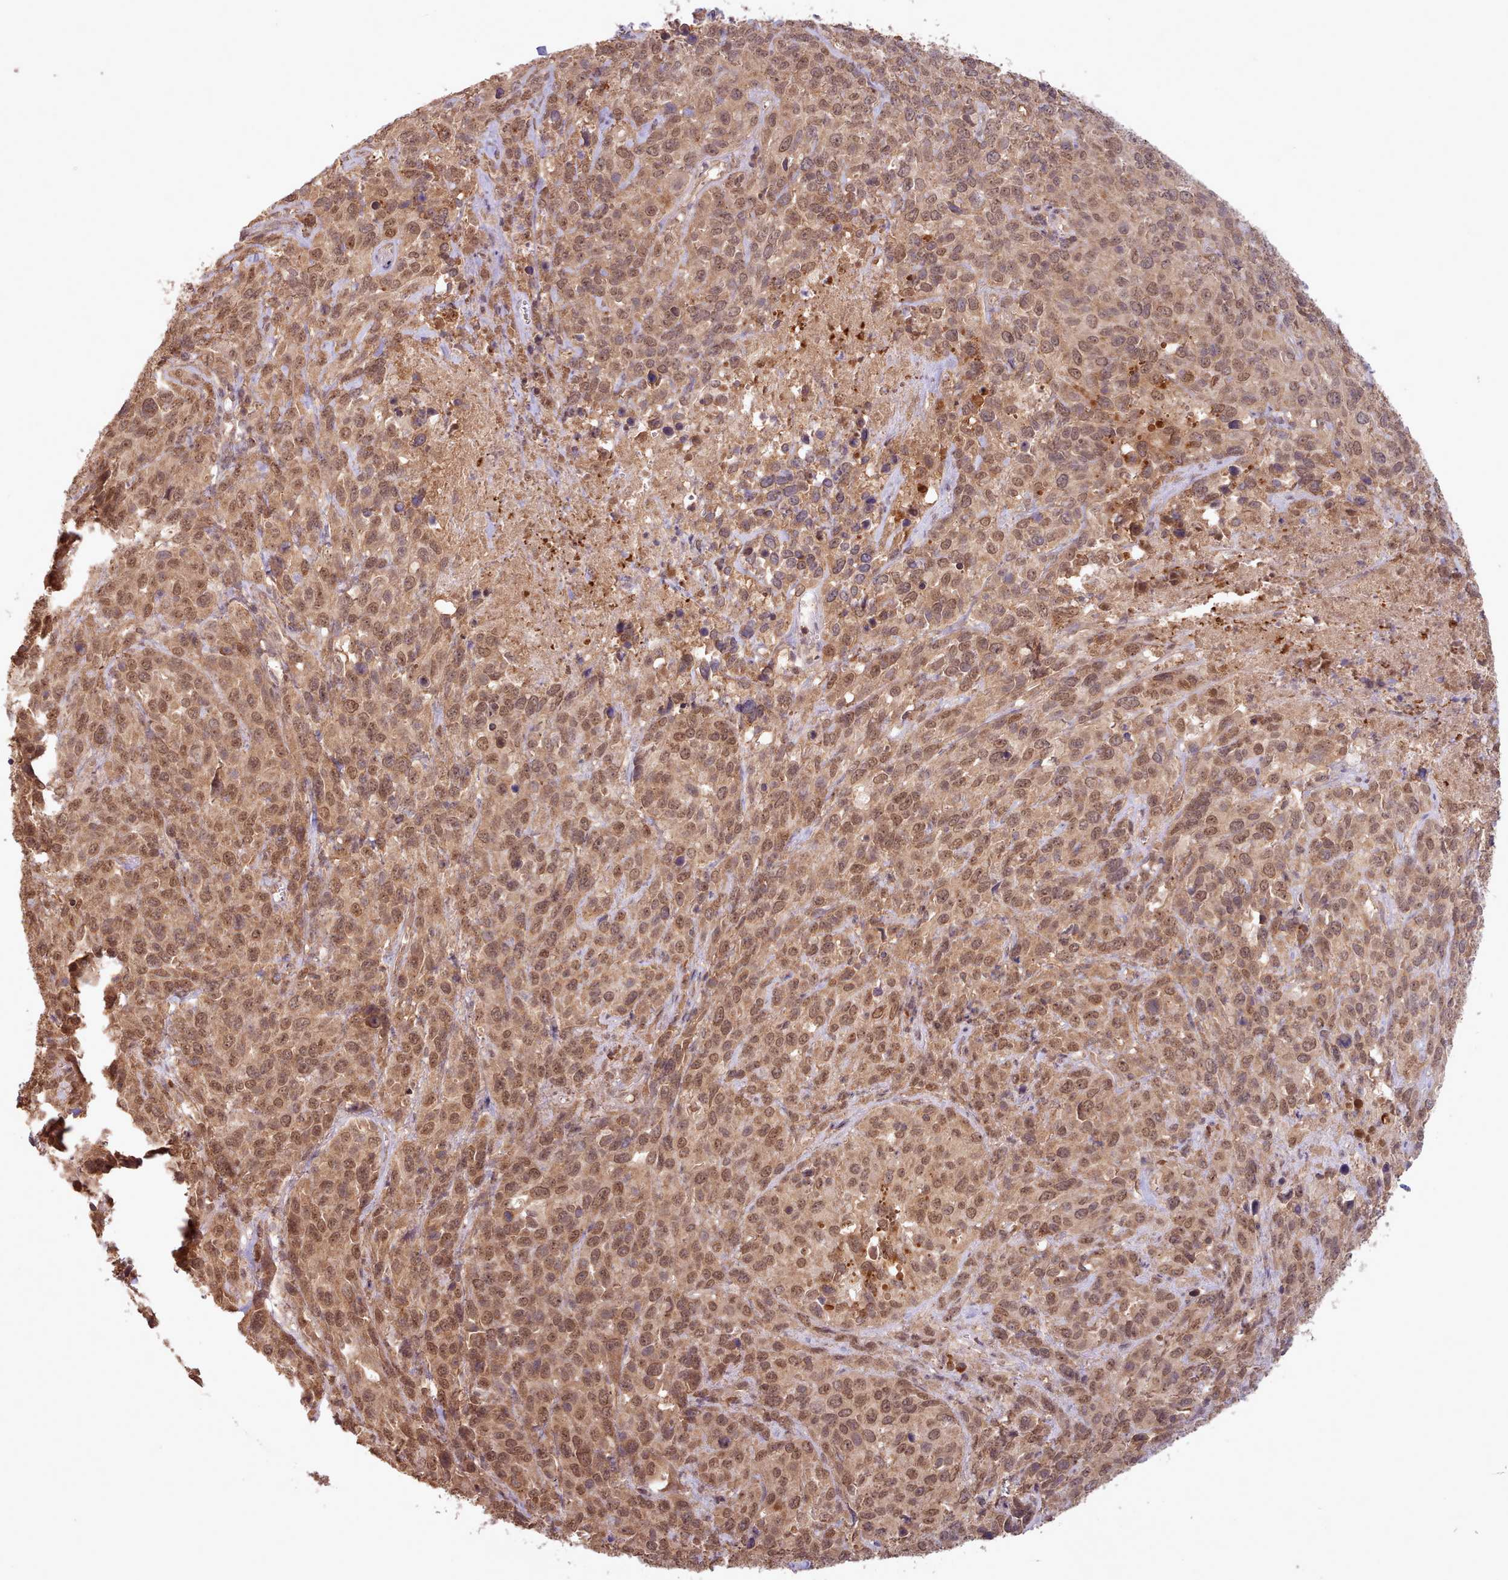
{"staining": {"intensity": "moderate", "quantity": ">75%", "location": "nuclear"}, "tissue": "cervical cancer", "cell_type": "Tumor cells", "image_type": "cancer", "snomed": [{"axis": "morphology", "description": "Squamous cell carcinoma, NOS"}, {"axis": "topography", "description": "Cervix"}], "caption": "Tumor cells demonstrate medium levels of moderate nuclear staining in approximately >75% of cells in human cervical squamous cell carcinoma.", "gene": "PIP4P1", "patient": {"sex": "female", "age": 51}}